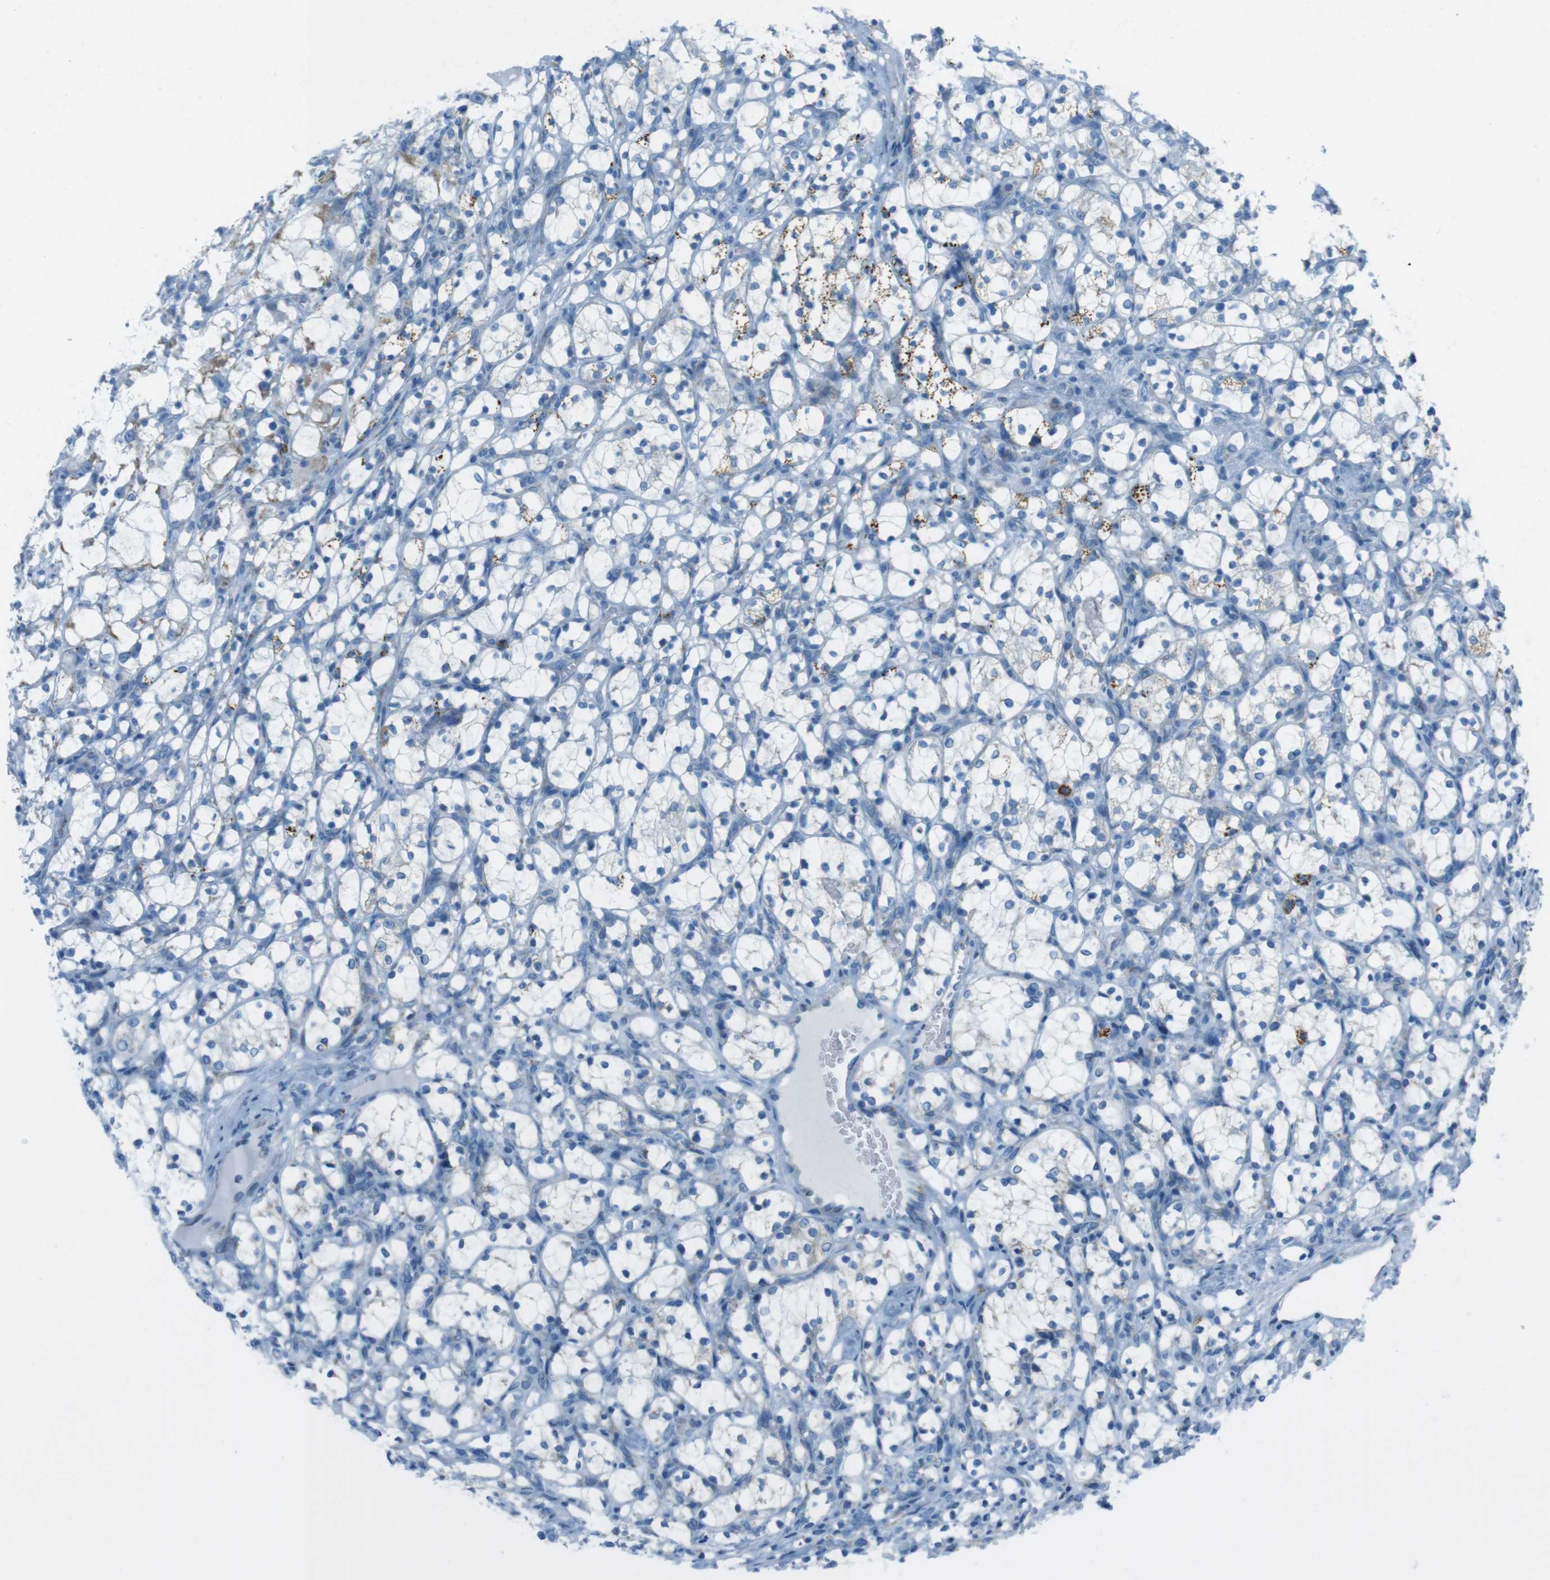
{"staining": {"intensity": "negative", "quantity": "none", "location": "none"}, "tissue": "renal cancer", "cell_type": "Tumor cells", "image_type": "cancer", "snomed": [{"axis": "morphology", "description": "Adenocarcinoma, NOS"}, {"axis": "topography", "description": "Kidney"}], "caption": "Tumor cells are negative for protein expression in human renal cancer.", "gene": "DNAJA3", "patient": {"sex": "female", "age": 69}}